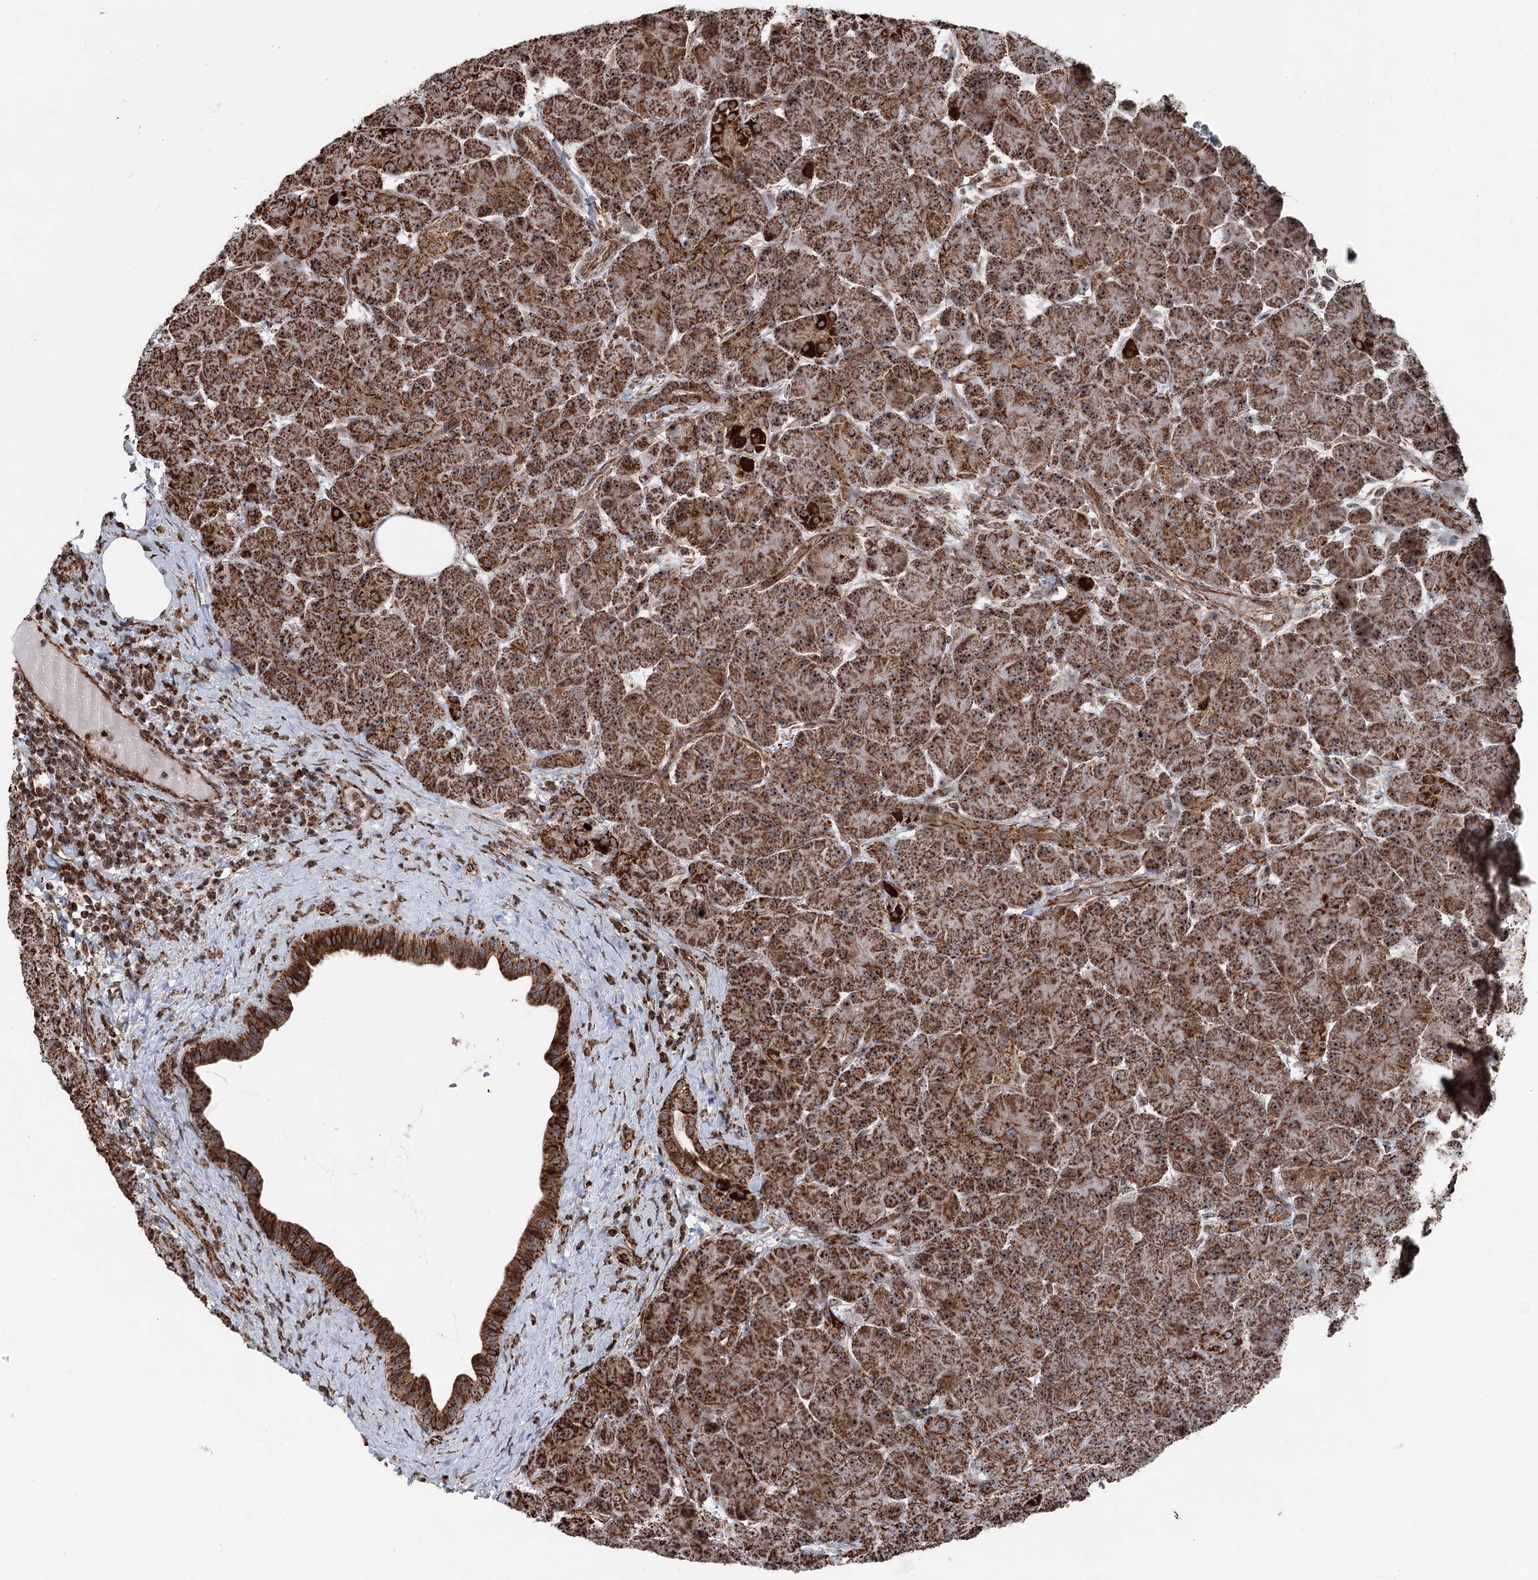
{"staining": {"intensity": "strong", "quantity": ">75%", "location": "cytoplasmic/membranous,nuclear"}, "tissue": "pancreas", "cell_type": "Exocrine glandular cells", "image_type": "normal", "snomed": [{"axis": "morphology", "description": "Normal tissue, NOS"}, {"axis": "topography", "description": "Pancreas"}], "caption": "This photomicrograph shows unremarkable pancreas stained with IHC to label a protein in brown. The cytoplasmic/membranous,nuclear of exocrine glandular cells show strong positivity for the protein. Nuclei are counter-stained blue.", "gene": "STEEP1", "patient": {"sex": "male", "age": 63}}